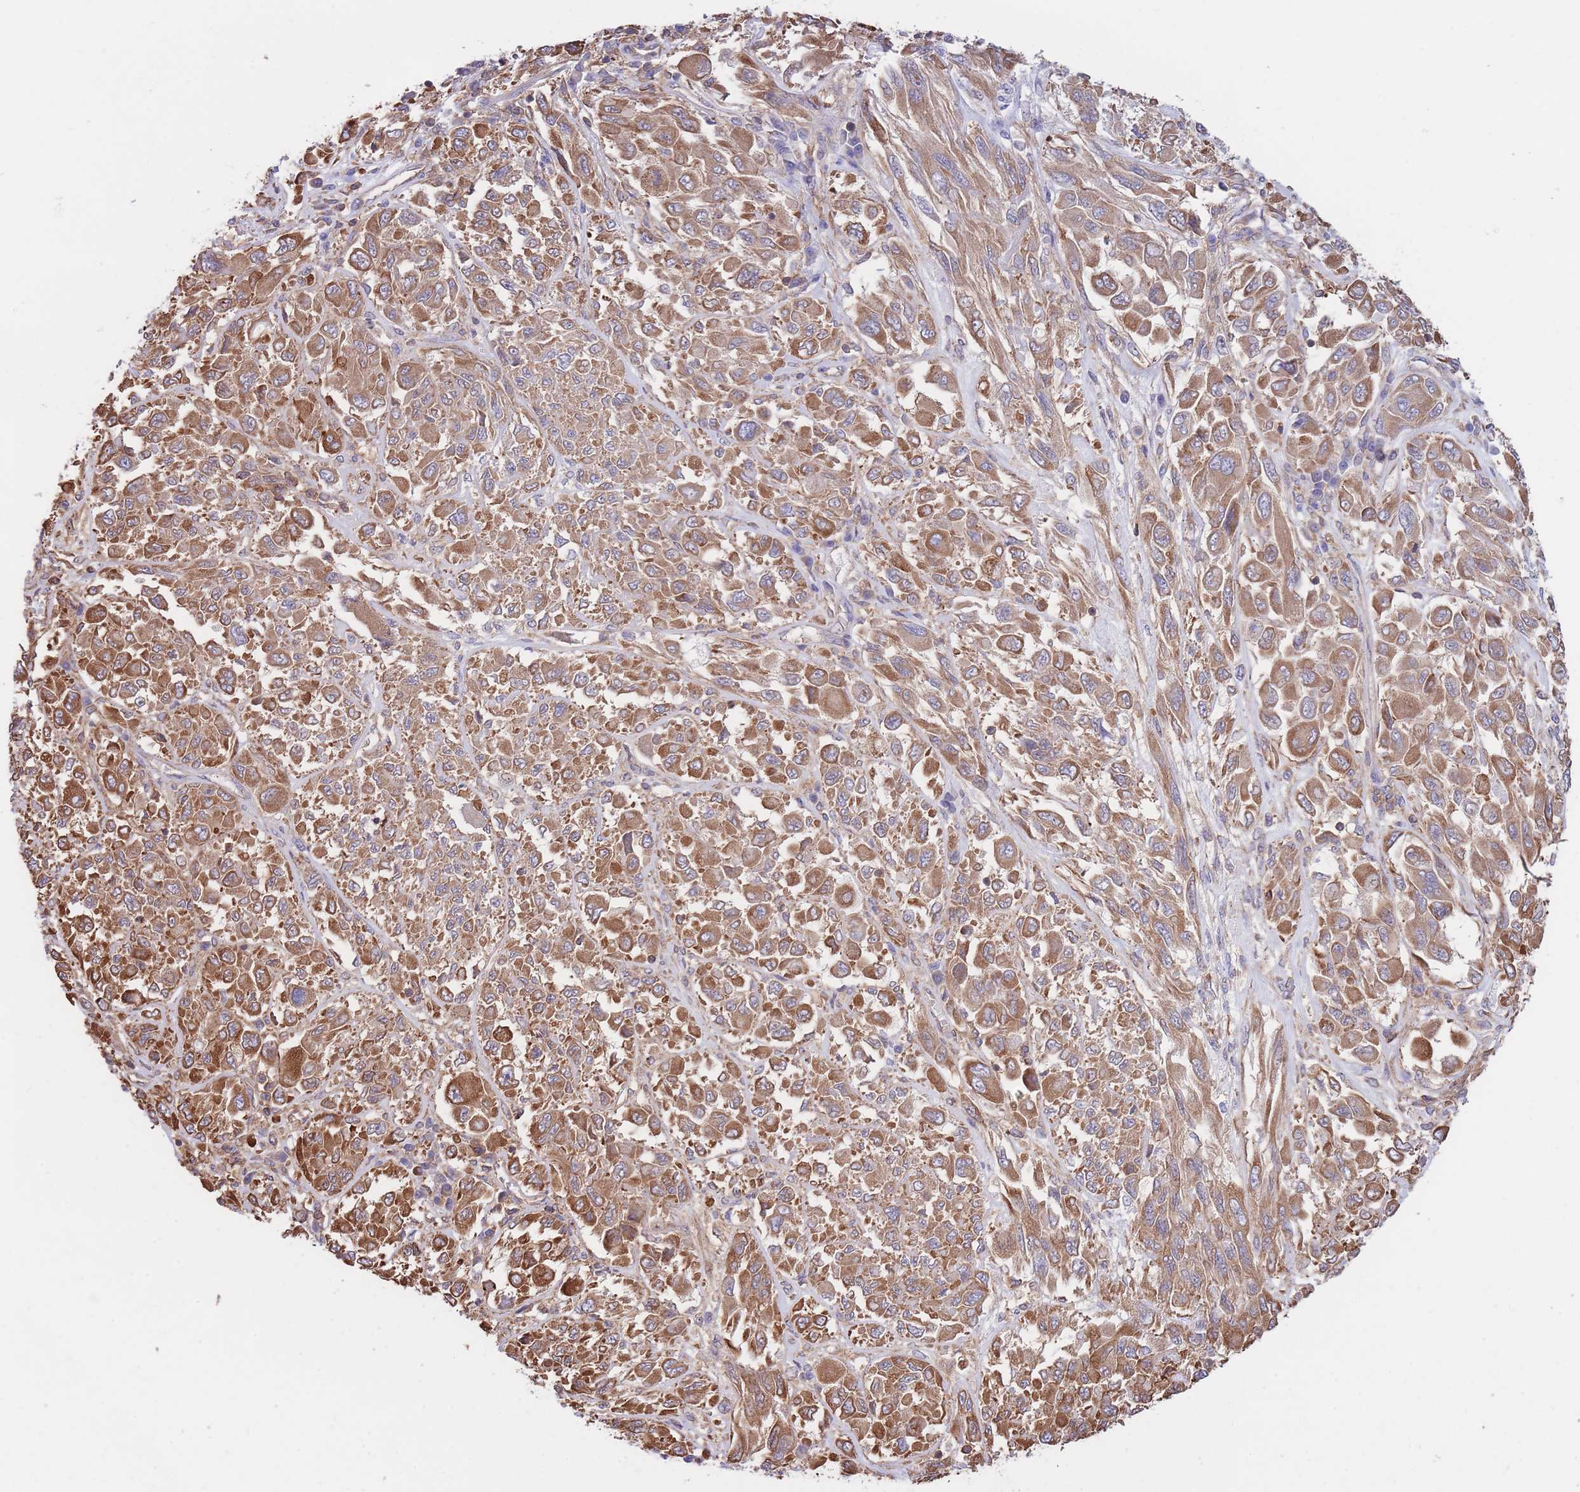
{"staining": {"intensity": "moderate", "quantity": ">75%", "location": "cytoplasmic/membranous"}, "tissue": "melanoma", "cell_type": "Tumor cells", "image_type": "cancer", "snomed": [{"axis": "morphology", "description": "Malignant melanoma, NOS"}, {"axis": "topography", "description": "Skin"}], "caption": "Immunohistochemistry of human melanoma shows medium levels of moderate cytoplasmic/membranous staining in about >75% of tumor cells. Using DAB (brown) and hematoxylin (blue) stains, captured at high magnification using brightfield microscopy.", "gene": "LRRN4CL", "patient": {"sex": "female", "age": 91}}